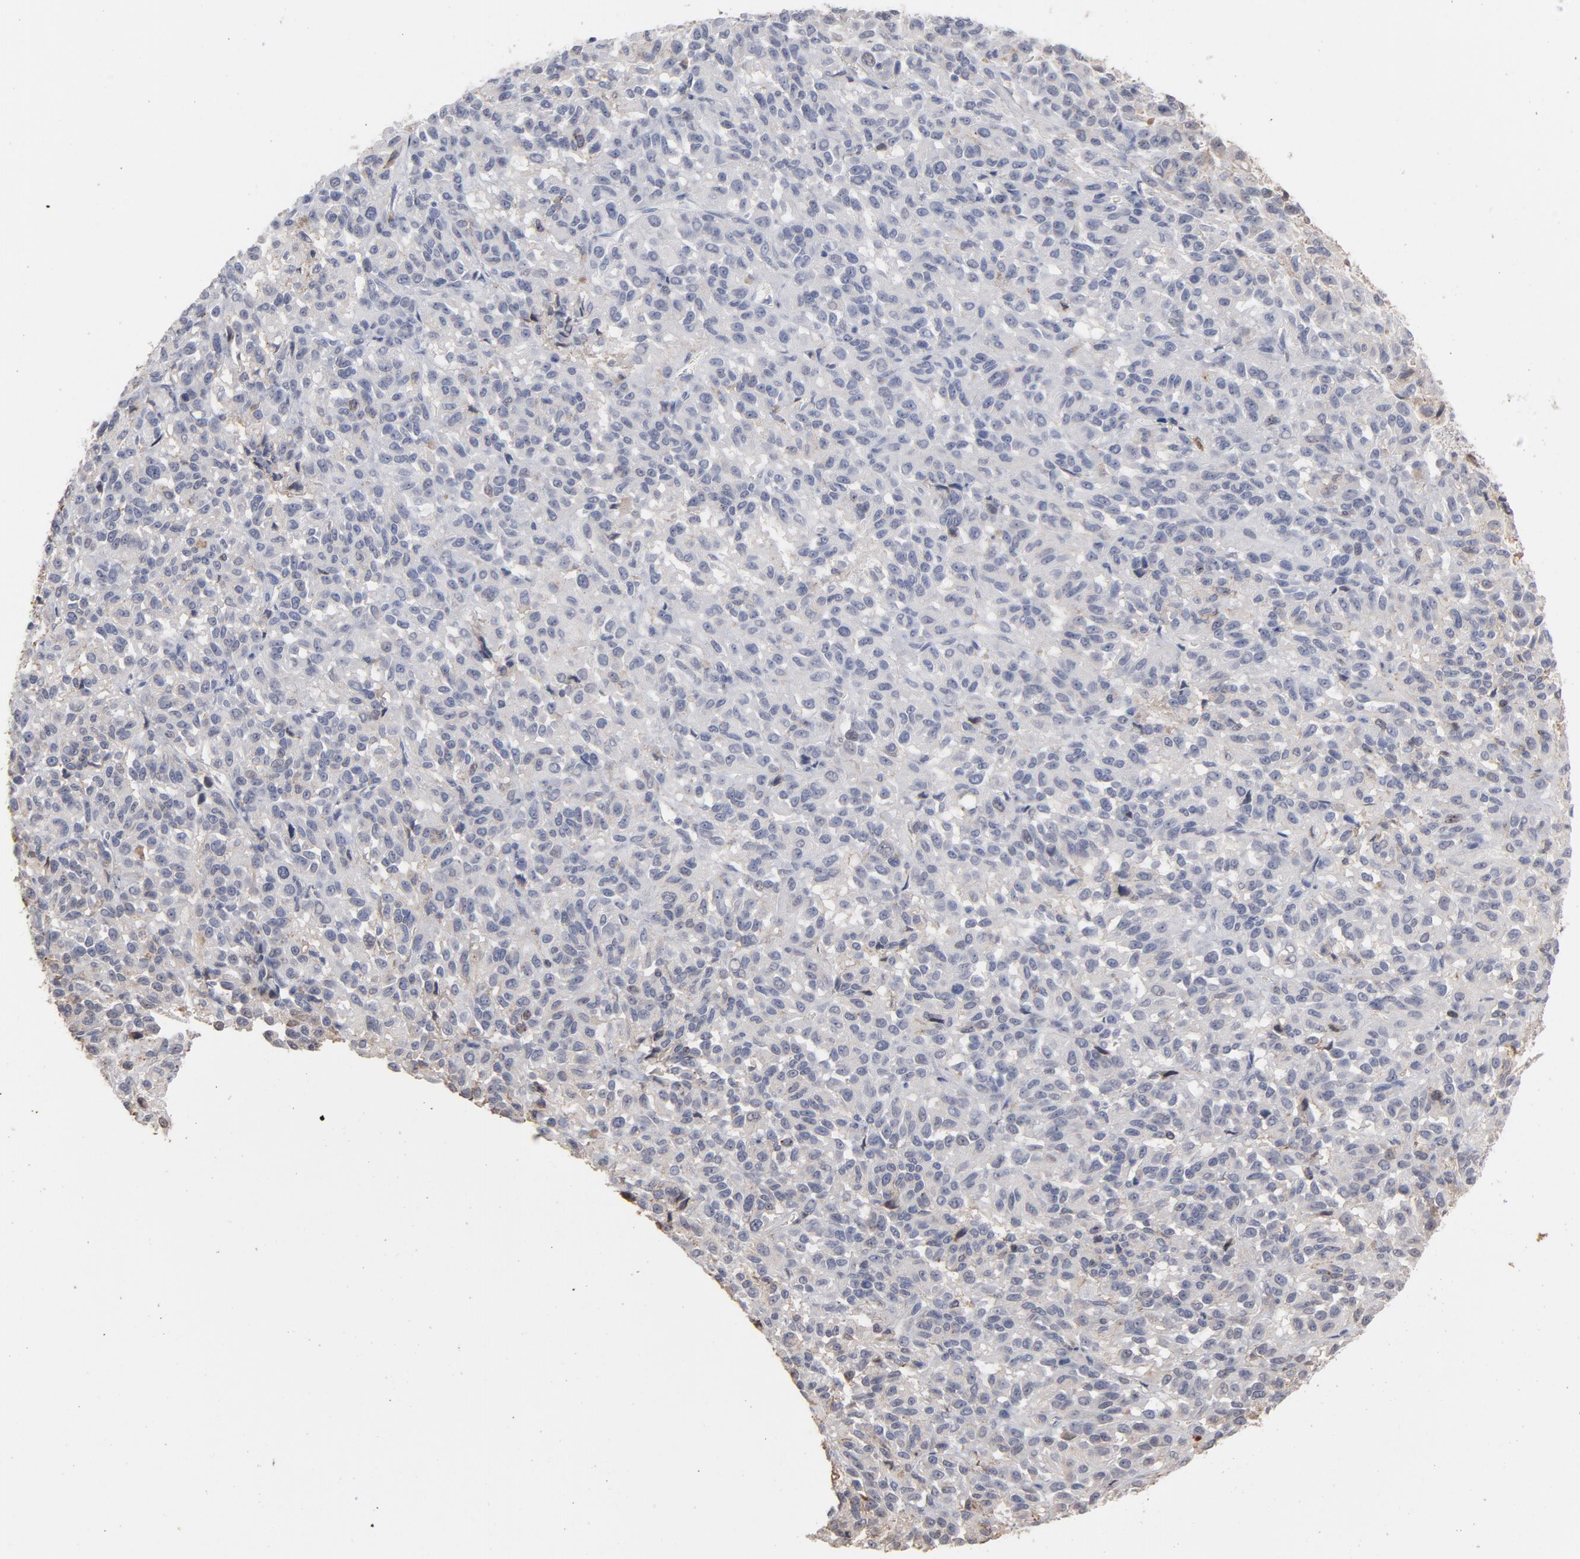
{"staining": {"intensity": "weak", "quantity": "<25%", "location": "cytoplasmic/membranous"}, "tissue": "melanoma", "cell_type": "Tumor cells", "image_type": "cancer", "snomed": [{"axis": "morphology", "description": "Malignant melanoma, Metastatic site"}, {"axis": "topography", "description": "Lung"}], "caption": "DAB (3,3'-diaminobenzidine) immunohistochemical staining of malignant melanoma (metastatic site) reveals no significant positivity in tumor cells.", "gene": "PNMA1", "patient": {"sex": "male", "age": 64}}